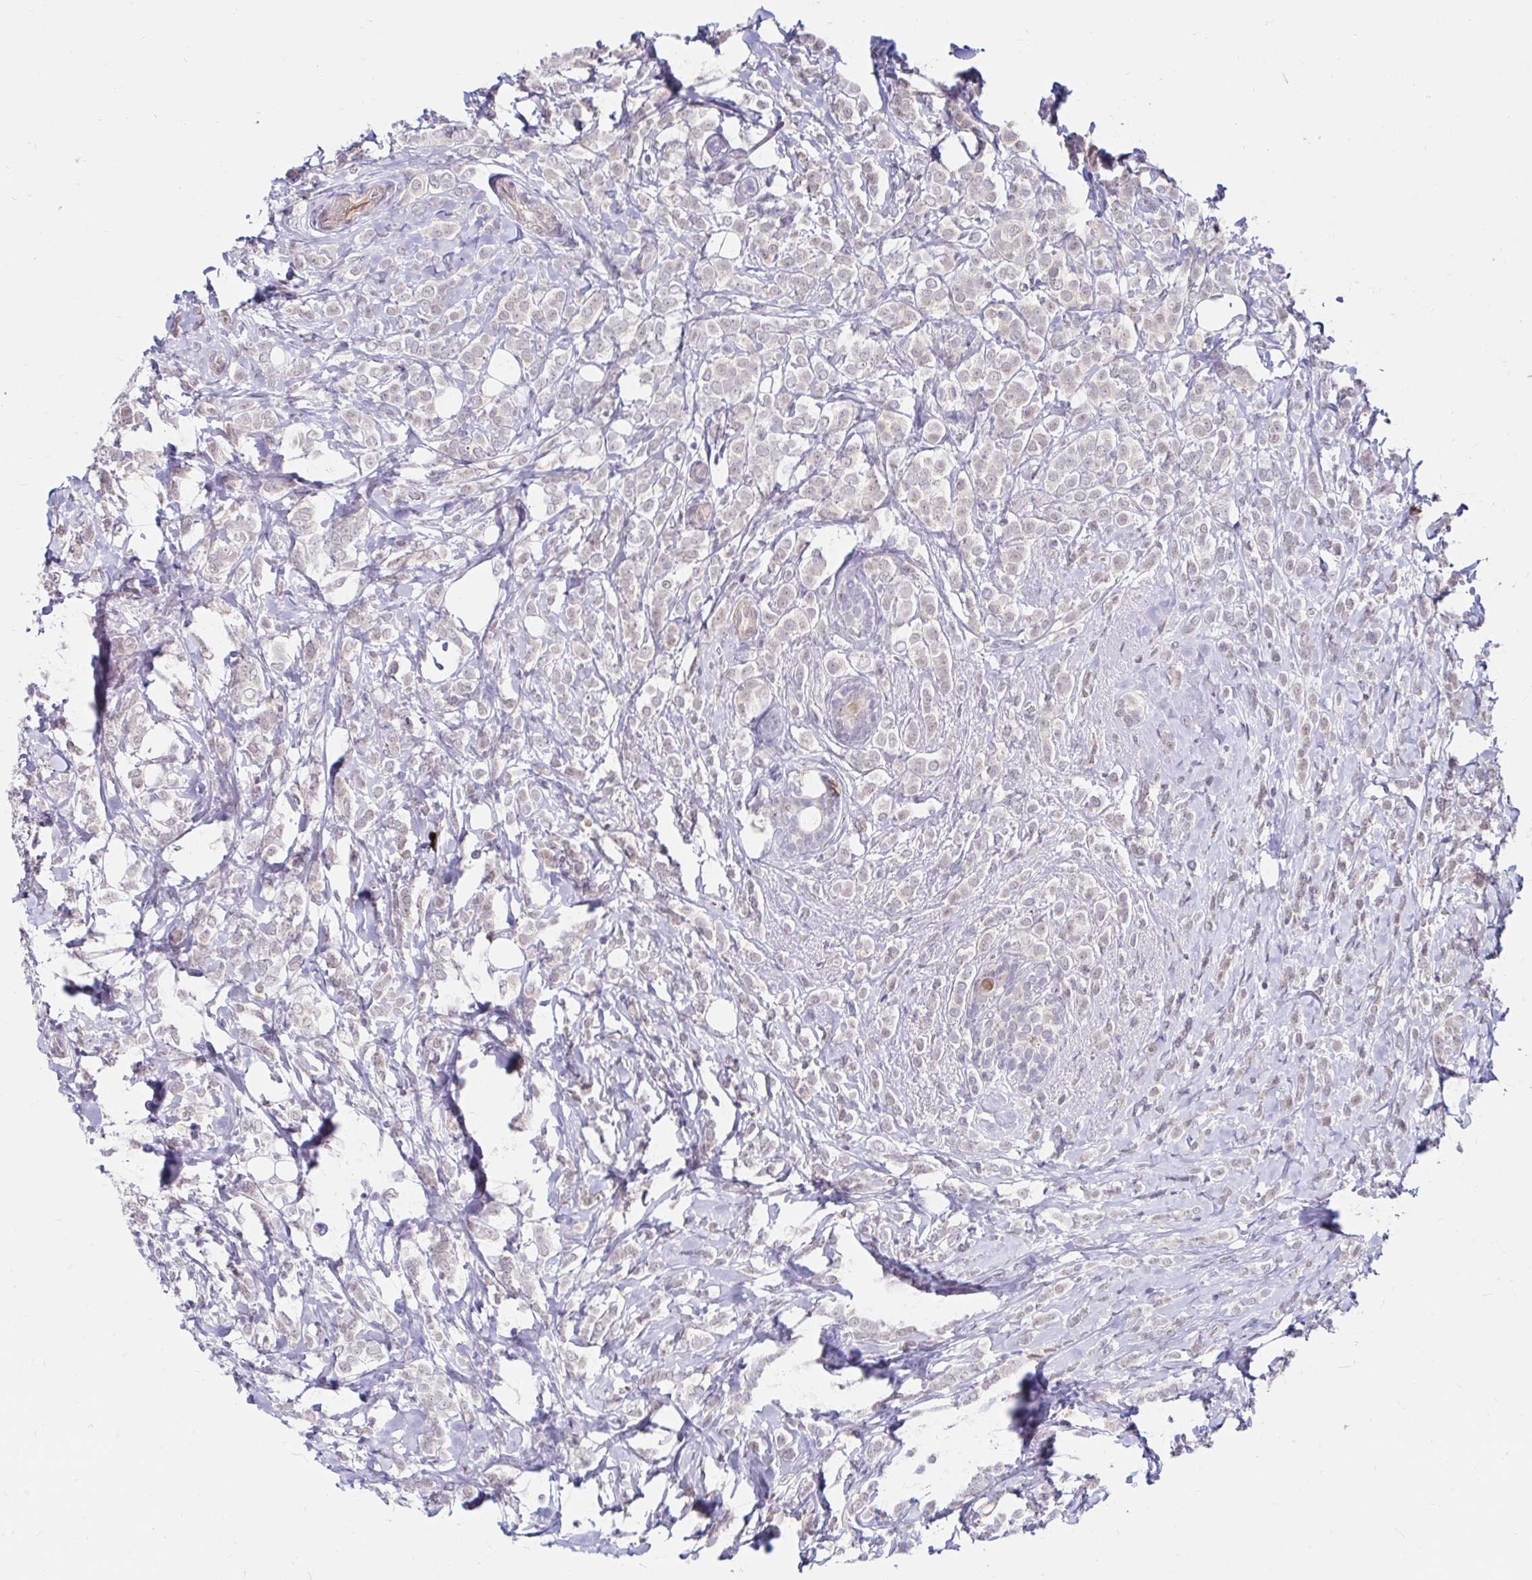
{"staining": {"intensity": "negative", "quantity": "none", "location": "none"}, "tissue": "breast cancer", "cell_type": "Tumor cells", "image_type": "cancer", "snomed": [{"axis": "morphology", "description": "Lobular carcinoma"}, {"axis": "topography", "description": "Breast"}], "caption": "This is a image of immunohistochemistry (IHC) staining of breast cancer, which shows no positivity in tumor cells.", "gene": "GUCY1A1", "patient": {"sex": "female", "age": 49}}